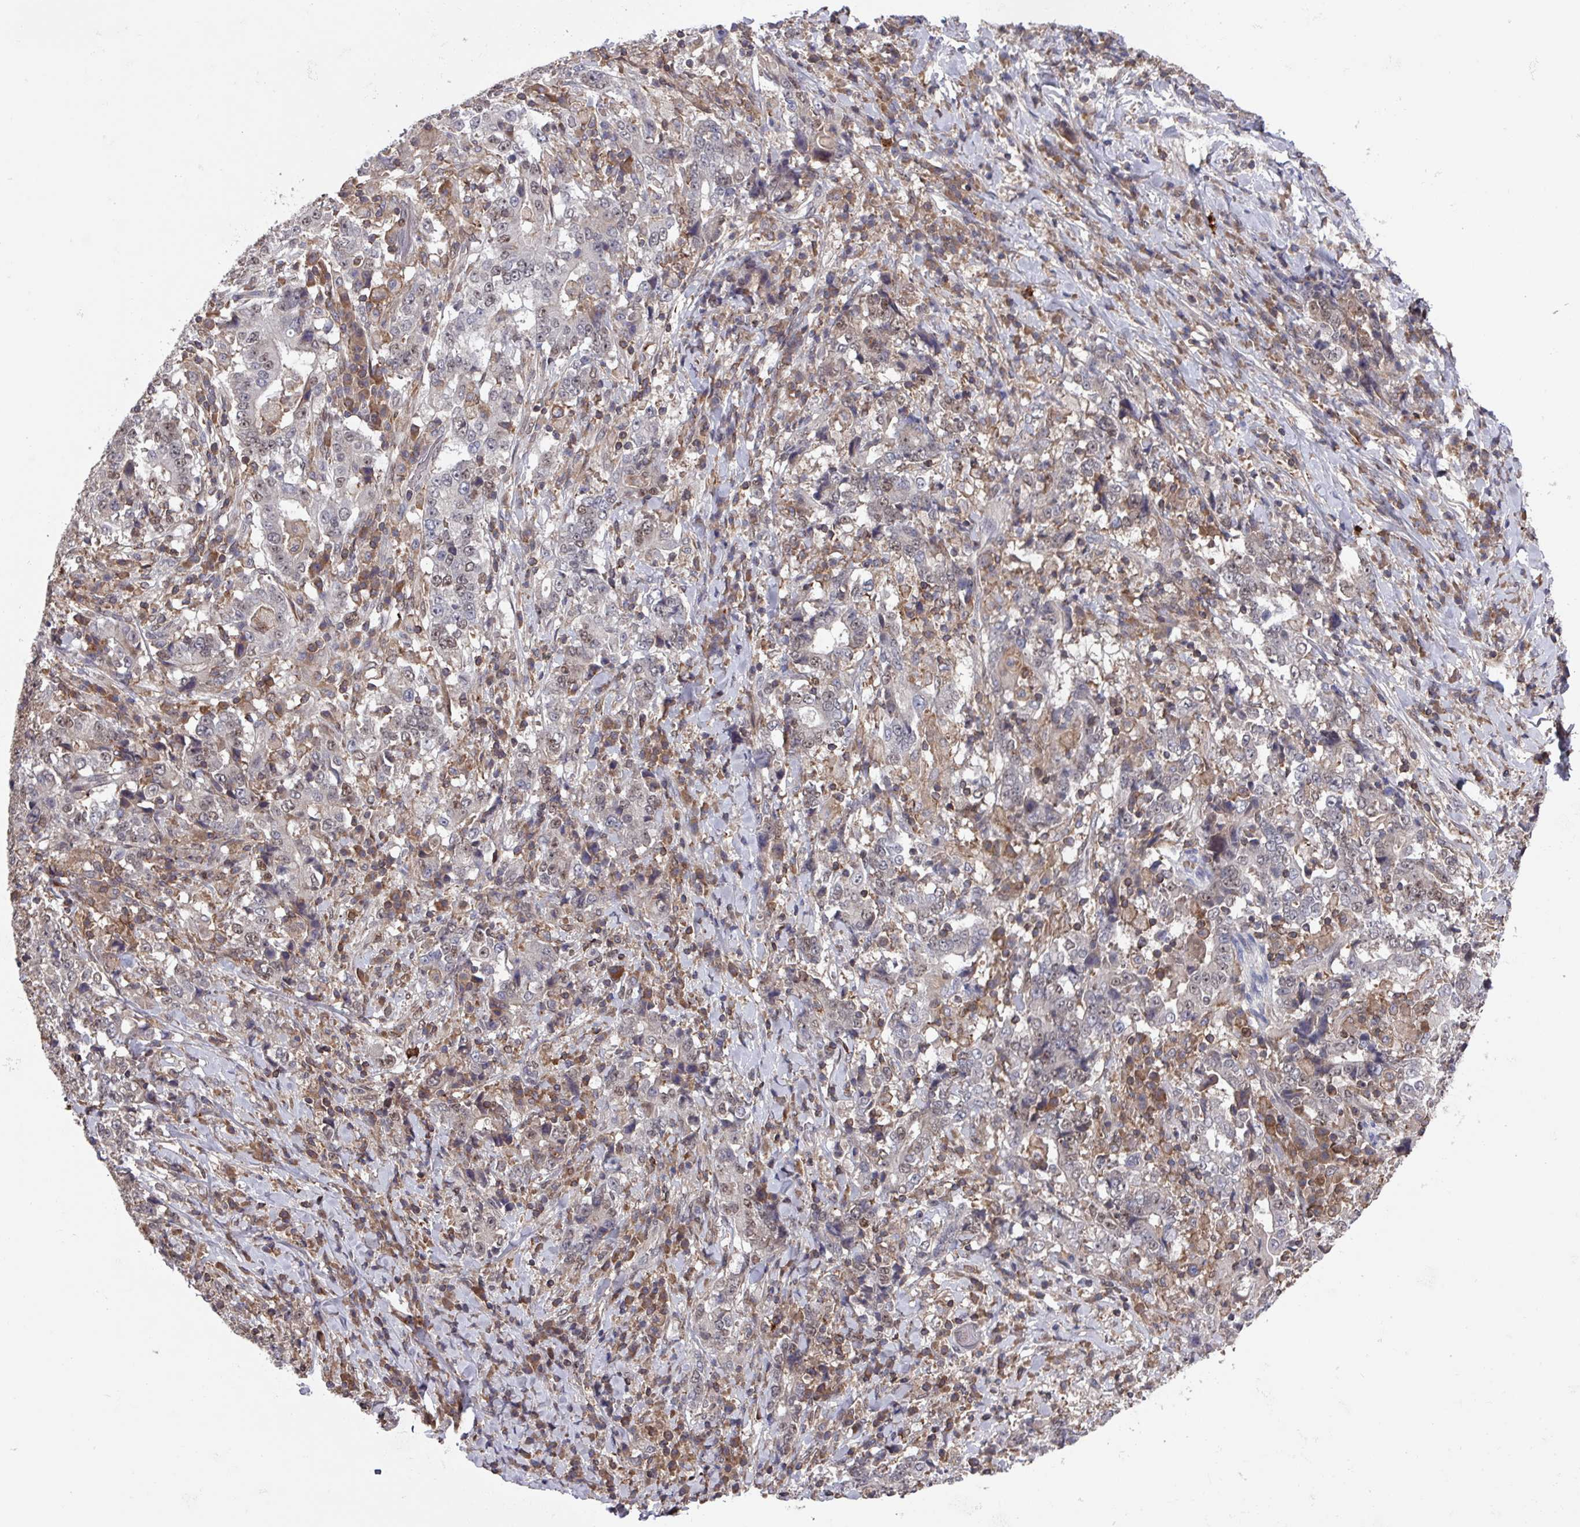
{"staining": {"intensity": "weak", "quantity": "25%-75%", "location": "nuclear"}, "tissue": "stomach cancer", "cell_type": "Tumor cells", "image_type": "cancer", "snomed": [{"axis": "morphology", "description": "Normal tissue, NOS"}, {"axis": "morphology", "description": "Adenocarcinoma, NOS"}, {"axis": "topography", "description": "Stomach, upper"}, {"axis": "topography", "description": "Stomach"}], "caption": "An image of human stomach adenocarcinoma stained for a protein shows weak nuclear brown staining in tumor cells. The staining was performed using DAB to visualize the protein expression in brown, while the nuclei were stained in blue with hematoxylin (Magnification: 20x).", "gene": "PRRX1", "patient": {"sex": "male", "age": 59}}